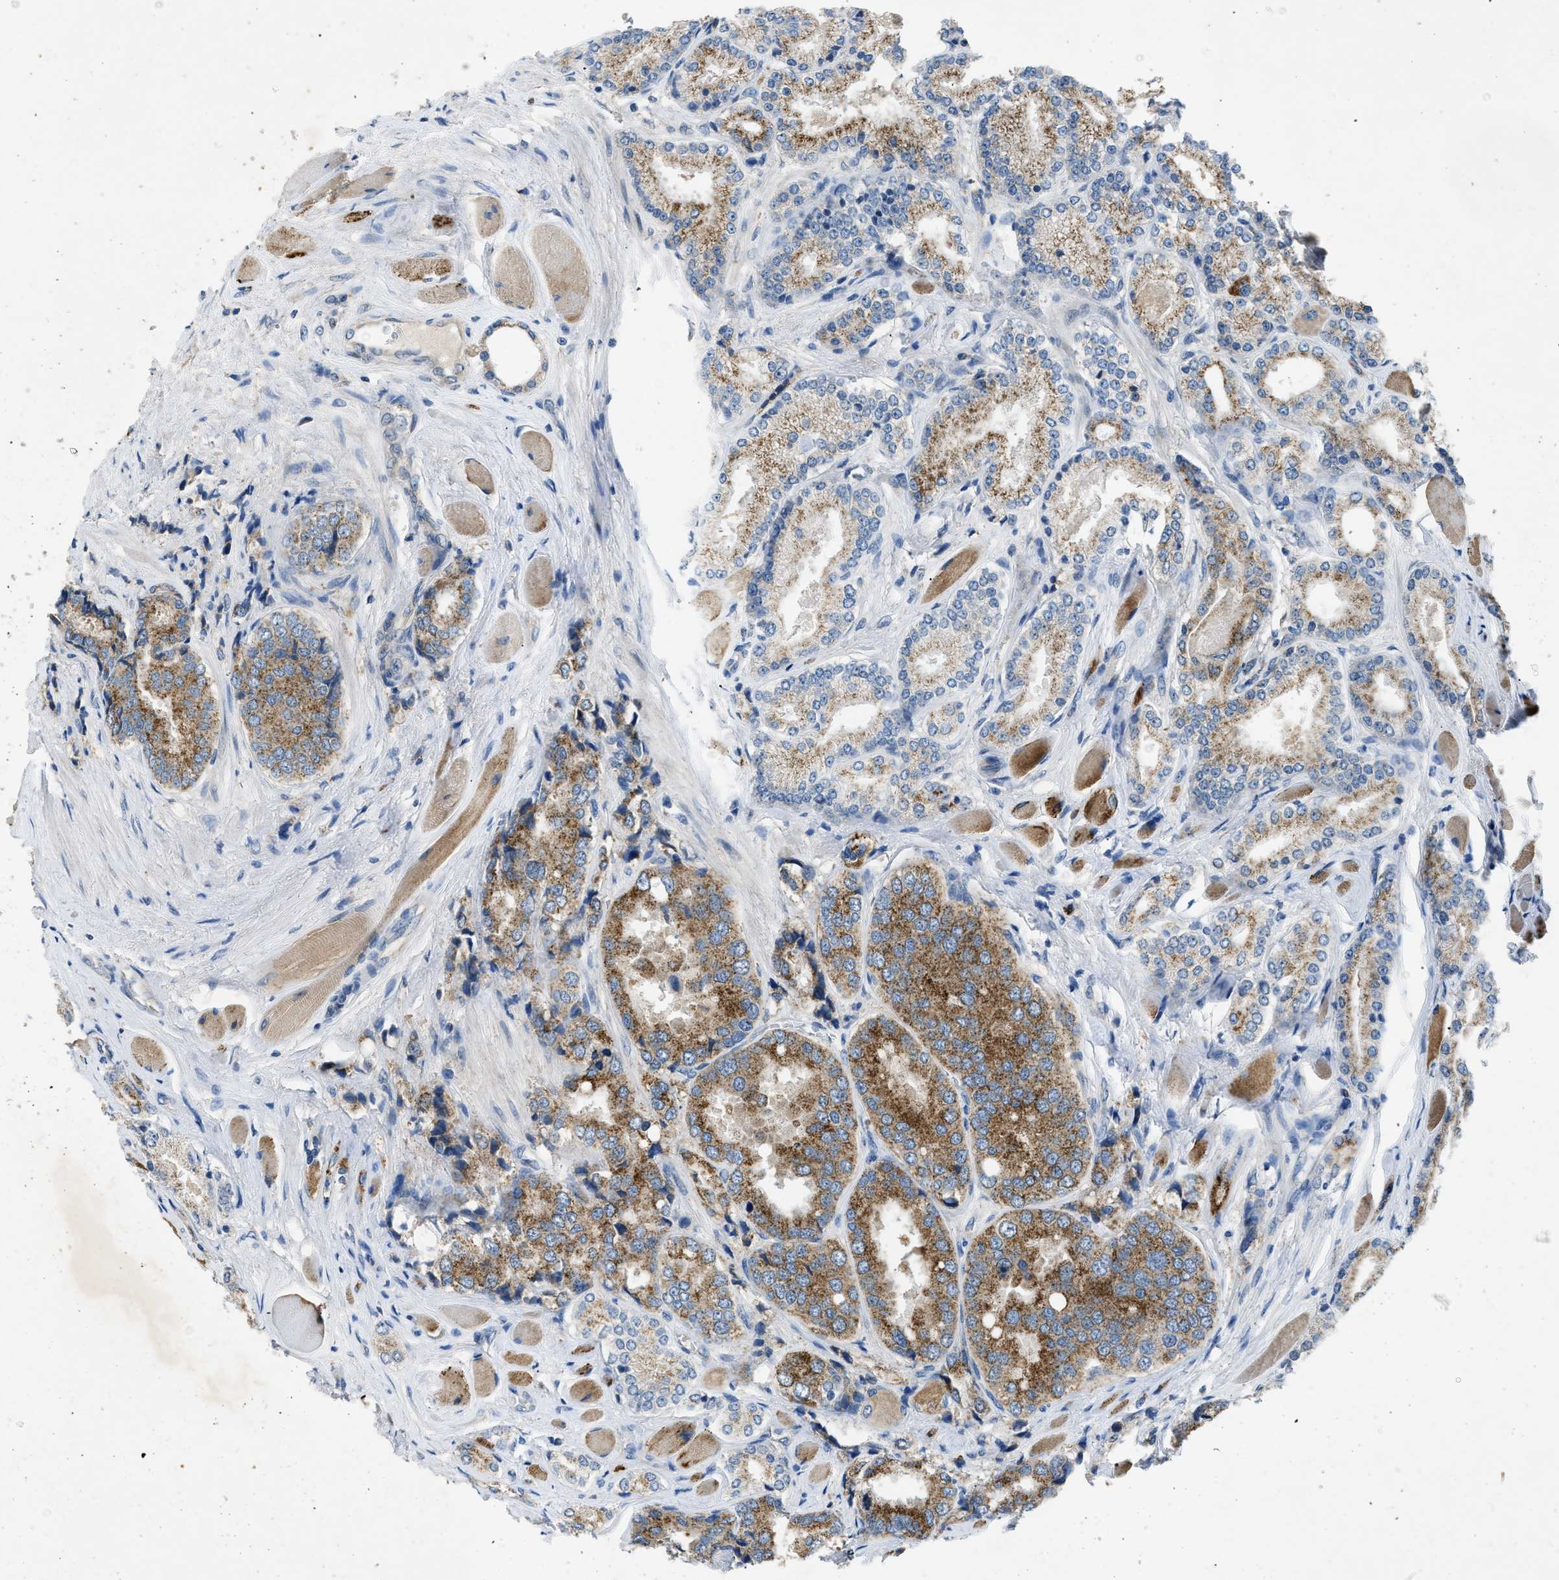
{"staining": {"intensity": "moderate", "quantity": ">75%", "location": "cytoplasmic/membranous"}, "tissue": "prostate cancer", "cell_type": "Tumor cells", "image_type": "cancer", "snomed": [{"axis": "morphology", "description": "Adenocarcinoma, High grade"}, {"axis": "topography", "description": "Prostate"}], "caption": "Protein analysis of high-grade adenocarcinoma (prostate) tissue demonstrates moderate cytoplasmic/membranous staining in about >75% of tumor cells.", "gene": "TOMM34", "patient": {"sex": "male", "age": 50}}